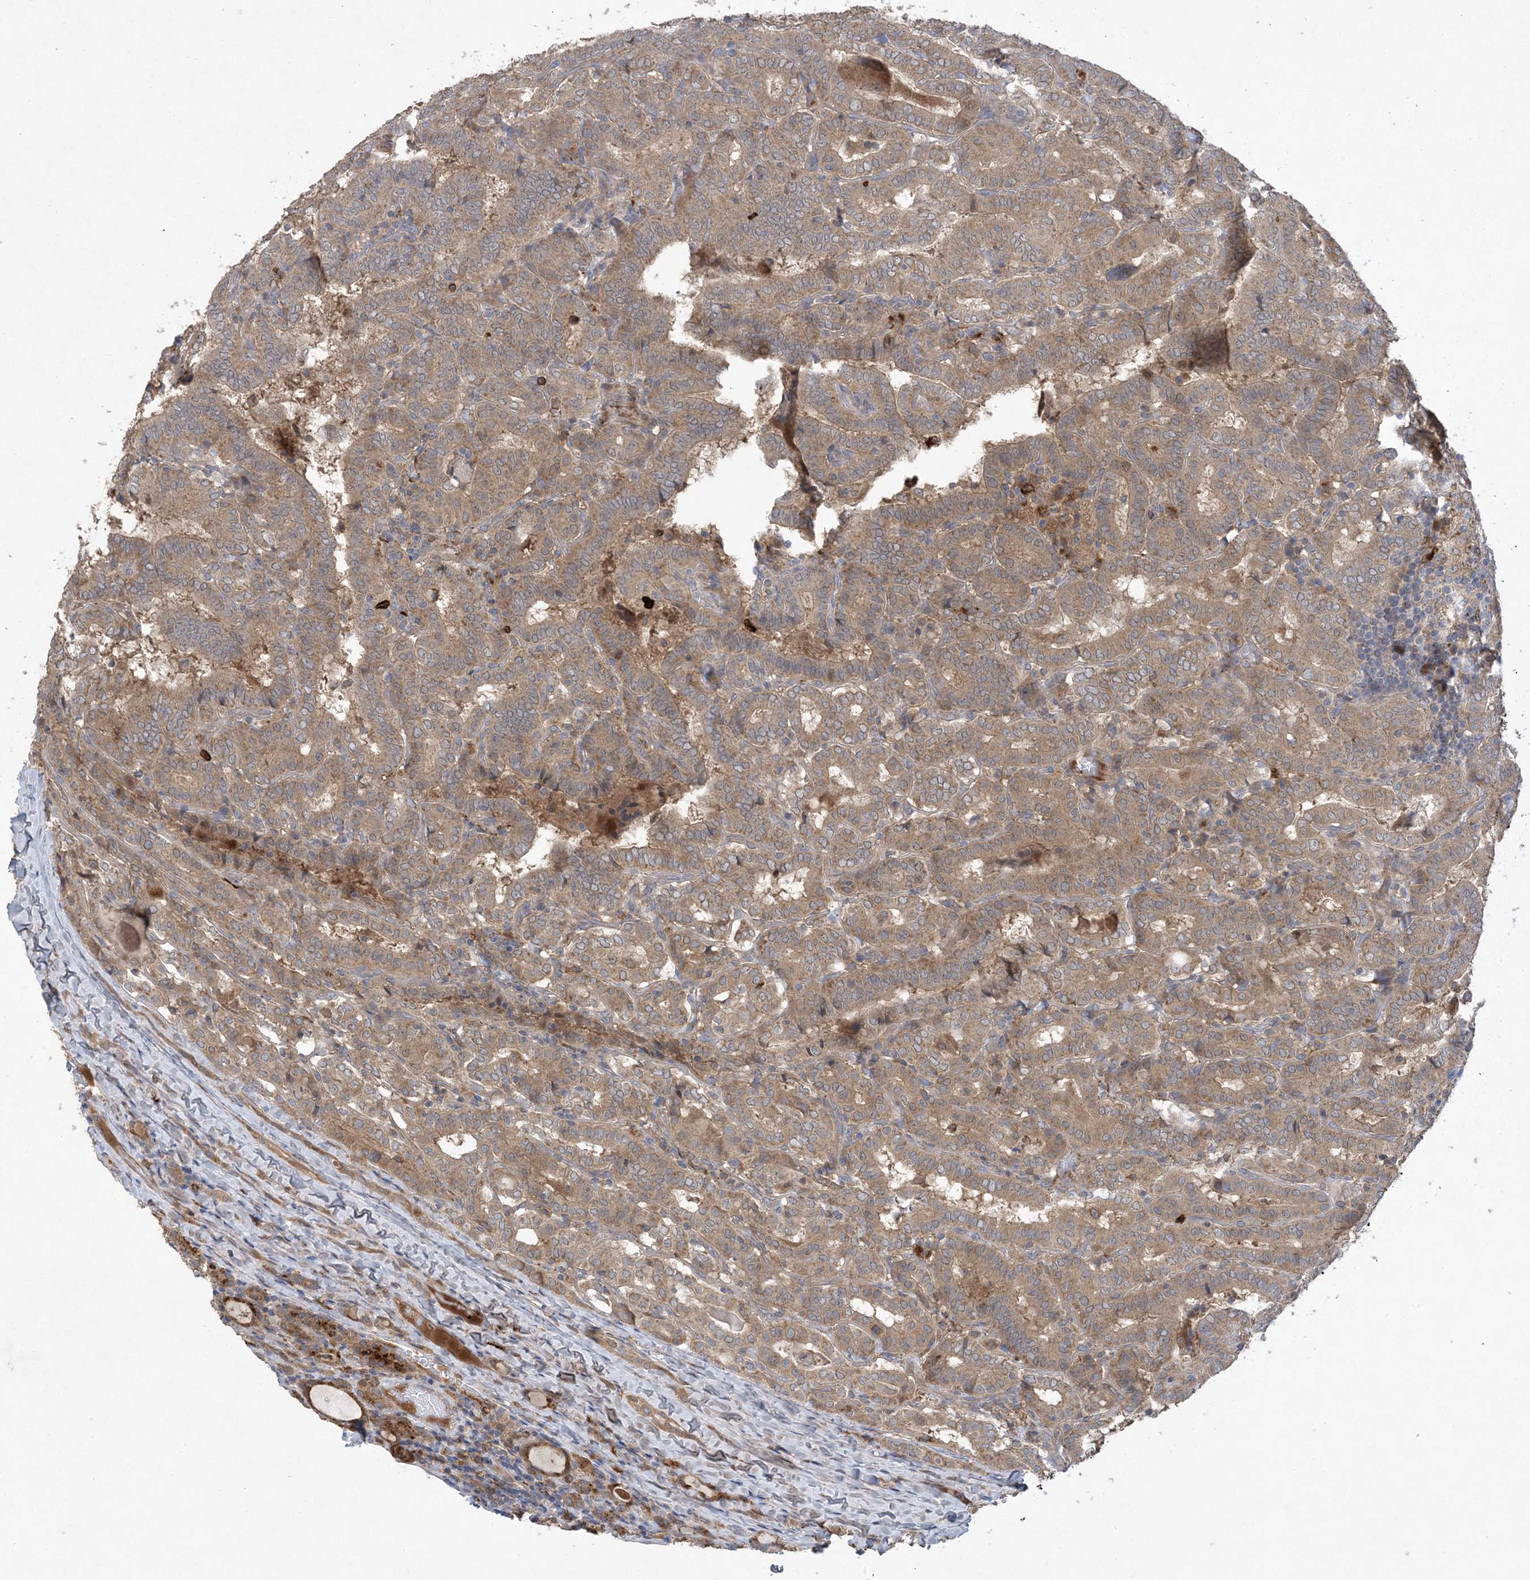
{"staining": {"intensity": "moderate", "quantity": ">75%", "location": "cytoplasmic/membranous"}, "tissue": "thyroid cancer", "cell_type": "Tumor cells", "image_type": "cancer", "snomed": [{"axis": "morphology", "description": "Papillary adenocarcinoma, NOS"}, {"axis": "topography", "description": "Thyroid gland"}], "caption": "Thyroid cancer stained with a brown dye displays moderate cytoplasmic/membranous positive staining in approximately >75% of tumor cells.", "gene": "MASP2", "patient": {"sex": "female", "age": 72}}